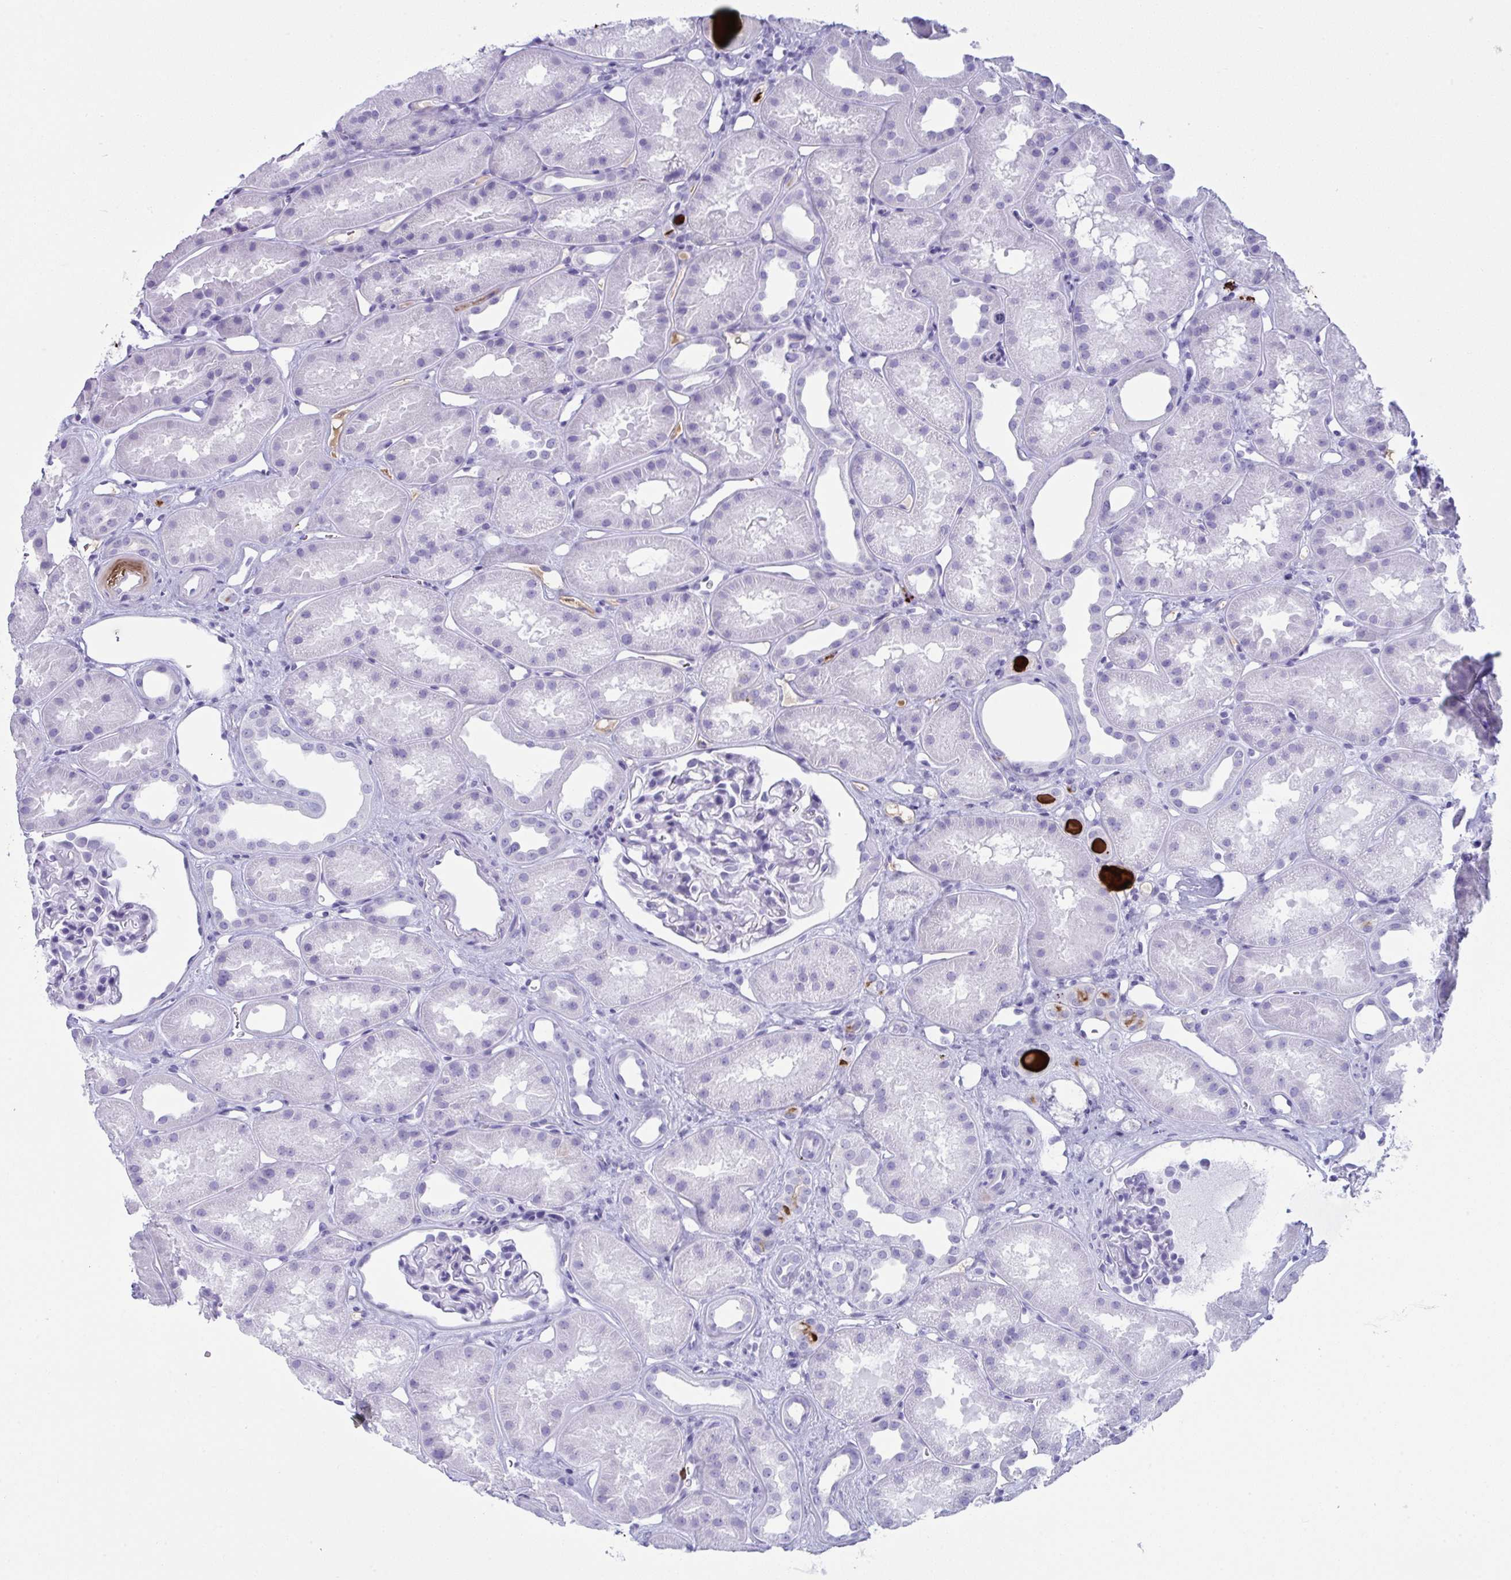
{"staining": {"intensity": "negative", "quantity": "none", "location": "none"}, "tissue": "kidney", "cell_type": "Cells in glomeruli", "image_type": "normal", "snomed": [{"axis": "morphology", "description": "Normal tissue, NOS"}, {"axis": "topography", "description": "Kidney"}], "caption": "An IHC histopathology image of normal kidney is shown. There is no staining in cells in glomeruli of kidney.", "gene": "JCHAIN", "patient": {"sex": "male", "age": 61}}